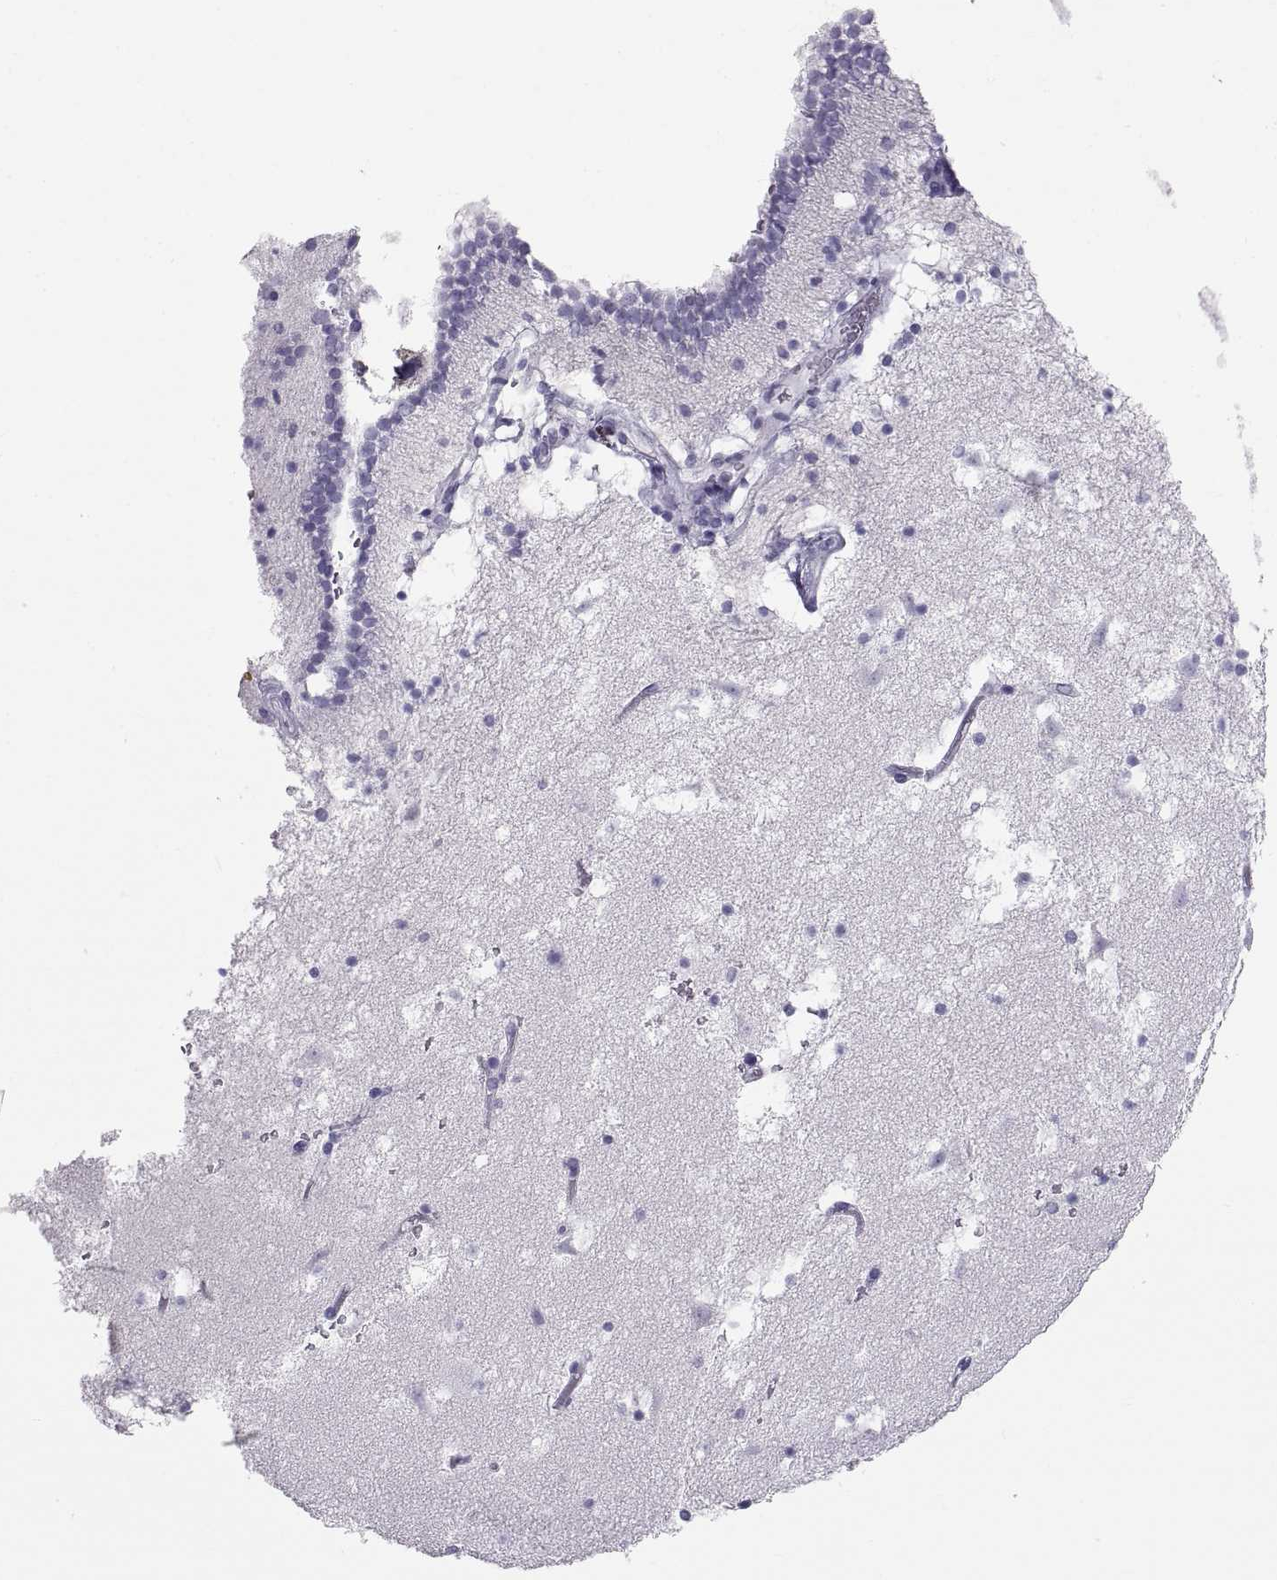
{"staining": {"intensity": "negative", "quantity": "none", "location": "none"}, "tissue": "caudate", "cell_type": "Glial cells", "image_type": "normal", "snomed": [{"axis": "morphology", "description": "Normal tissue, NOS"}, {"axis": "topography", "description": "Lateral ventricle wall"}], "caption": "Immunohistochemical staining of benign caudate displays no significant staining in glial cells.", "gene": "CT47A10", "patient": {"sex": "female", "age": 42}}